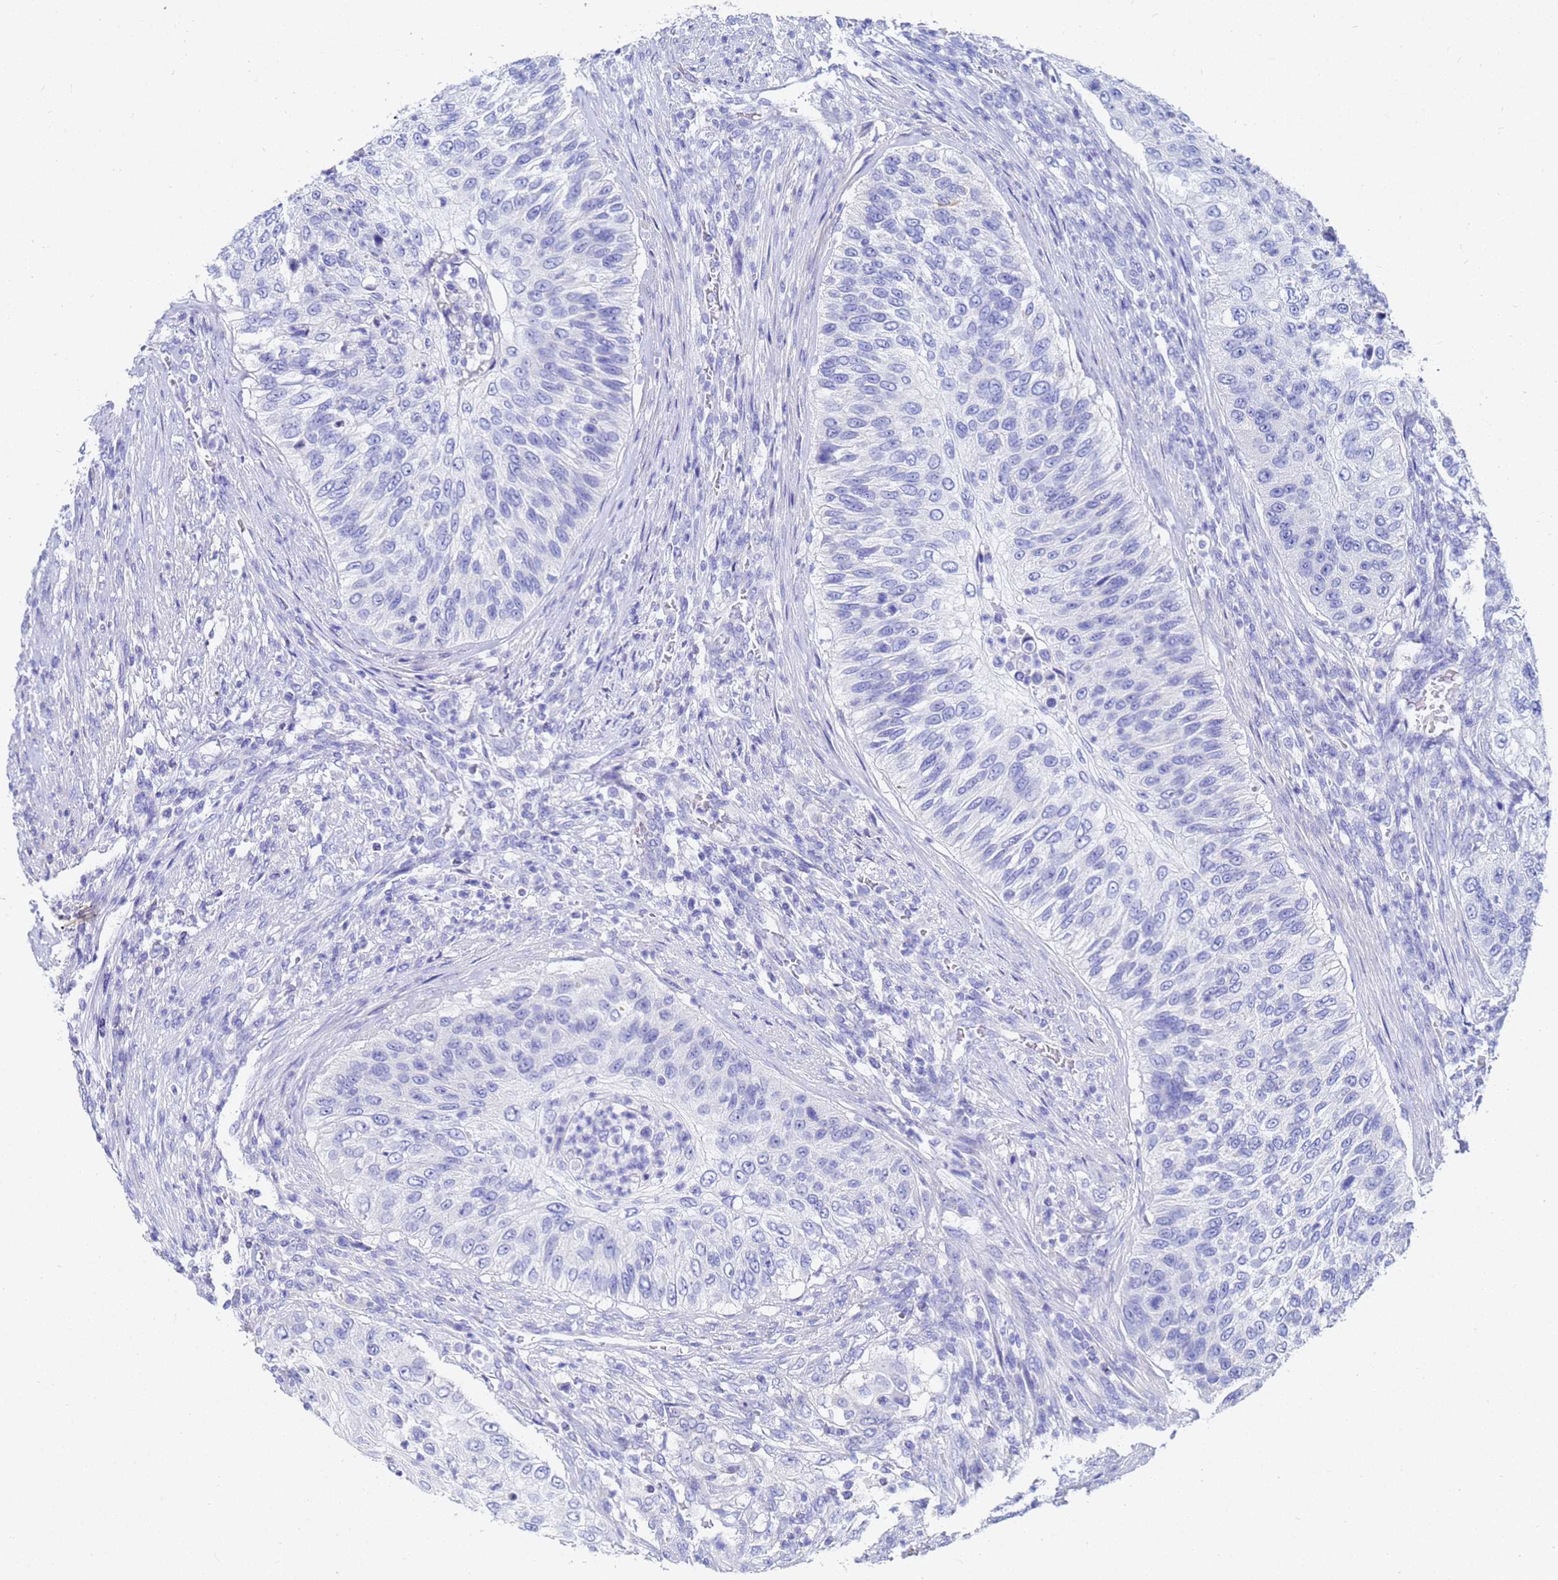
{"staining": {"intensity": "negative", "quantity": "none", "location": "none"}, "tissue": "urothelial cancer", "cell_type": "Tumor cells", "image_type": "cancer", "snomed": [{"axis": "morphology", "description": "Urothelial carcinoma, High grade"}, {"axis": "topography", "description": "Urinary bladder"}], "caption": "Immunohistochemistry (IHC) photomicrograph of high-grade urothelial carcinoma stained for a protein (brown), which demonstrates no staining in tumor cells.", "gene": "C2orf72", "patient": {"sex": "female", "age": 60}}